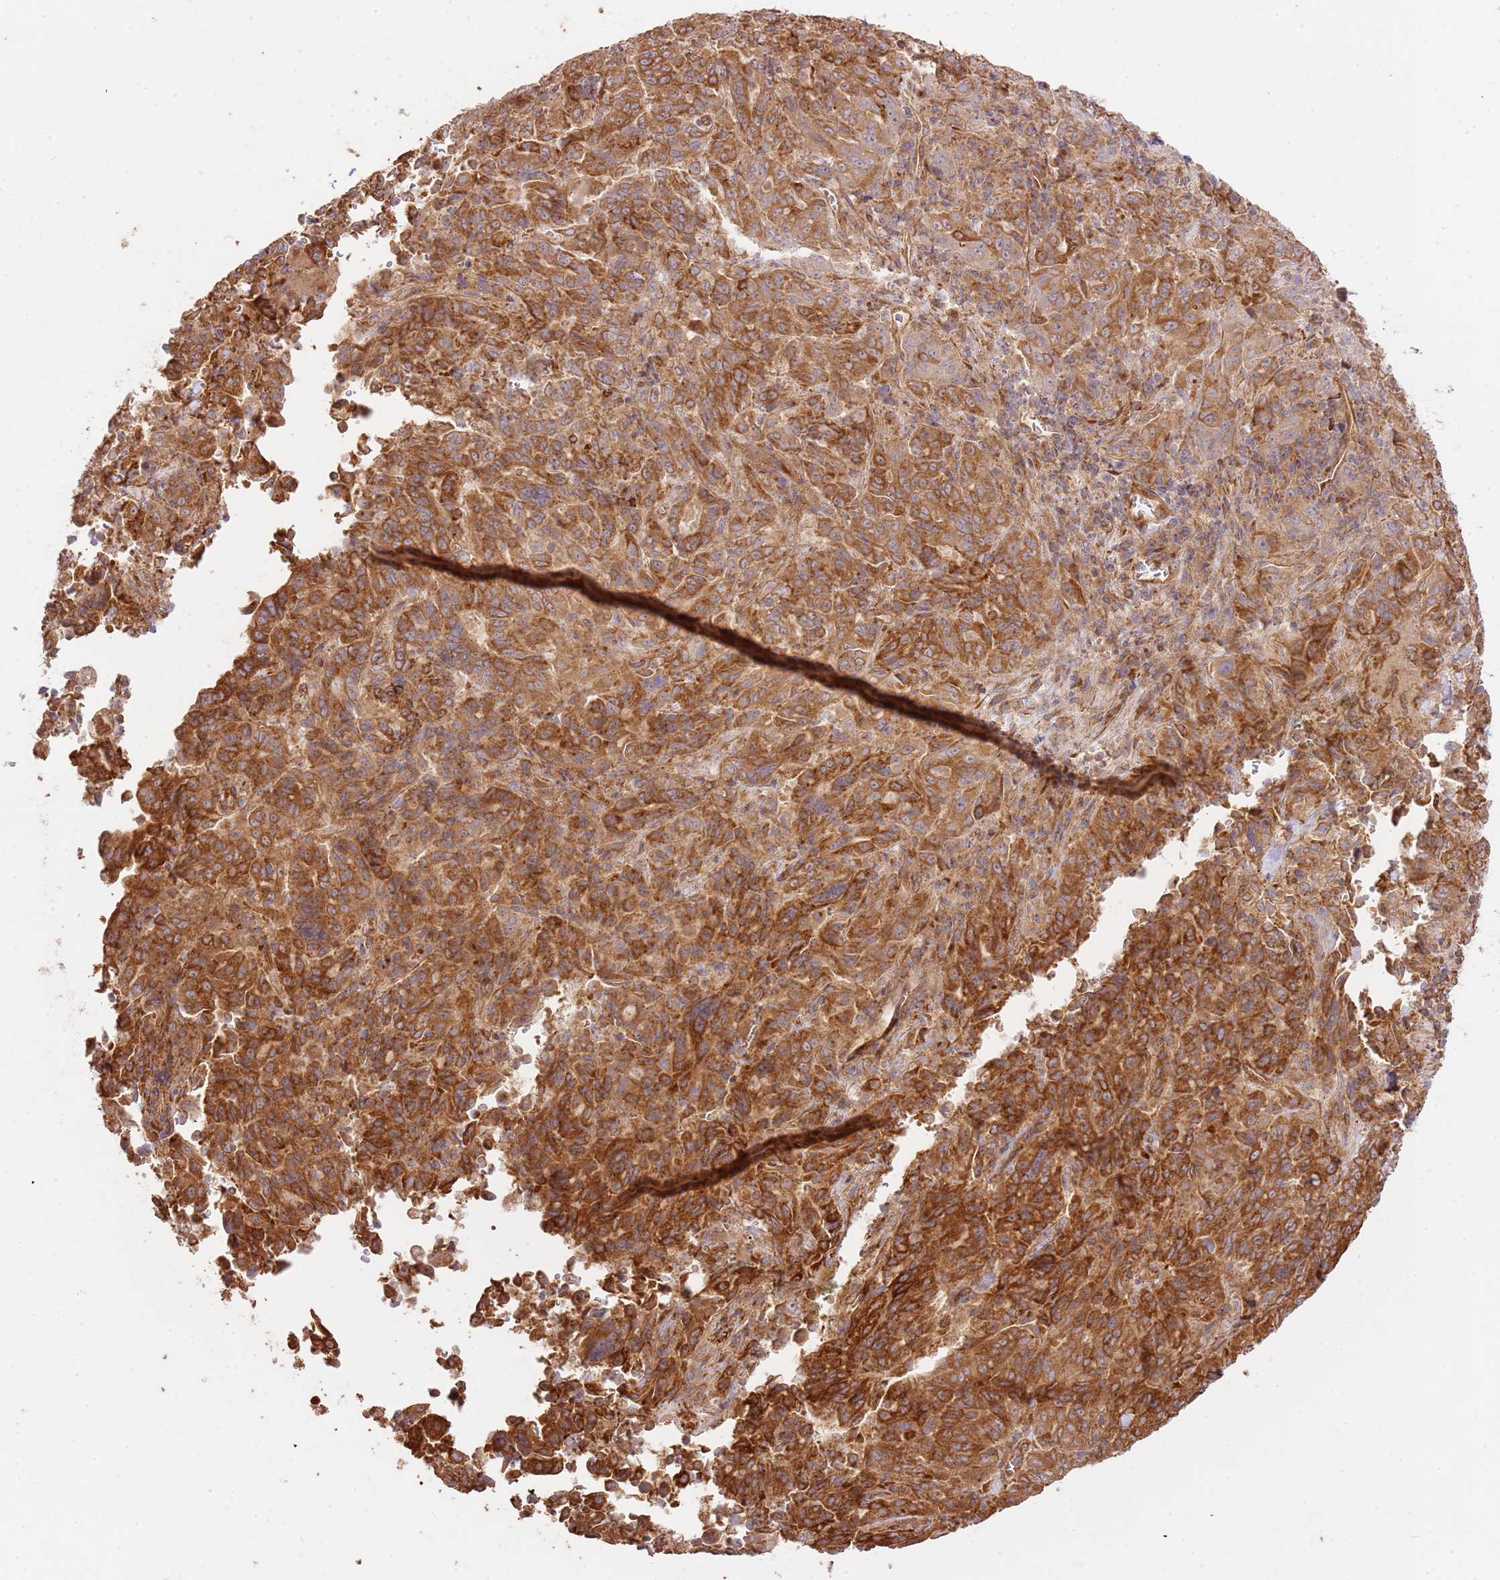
{"staining": {"intensity": "strong", "quantity": ">75%", "location": "cytoplasmic/membranous"}, "tissue": "pancreatic cancer", "cell_type": "Tumor cells", "image_type": "cancer", "snomed": [{"axis": "morphology", "description": "Adenocarcinoma, NOS"}, {"axis": "topography", "description": "Pancreas"}], "caption": "Tumor cells display high levels of strong cytoplasmic/membranous expression in approximately >75% of cells in human pancreatic adenocarcinoma. The staining was performed using DAB to visualize the protein expression in brown, while the nuclei were stained in blue with hematoxylin (Magnification: 20x).", "gene": "ZBTB39", "patient": {"sex": "male", "age": 63}}